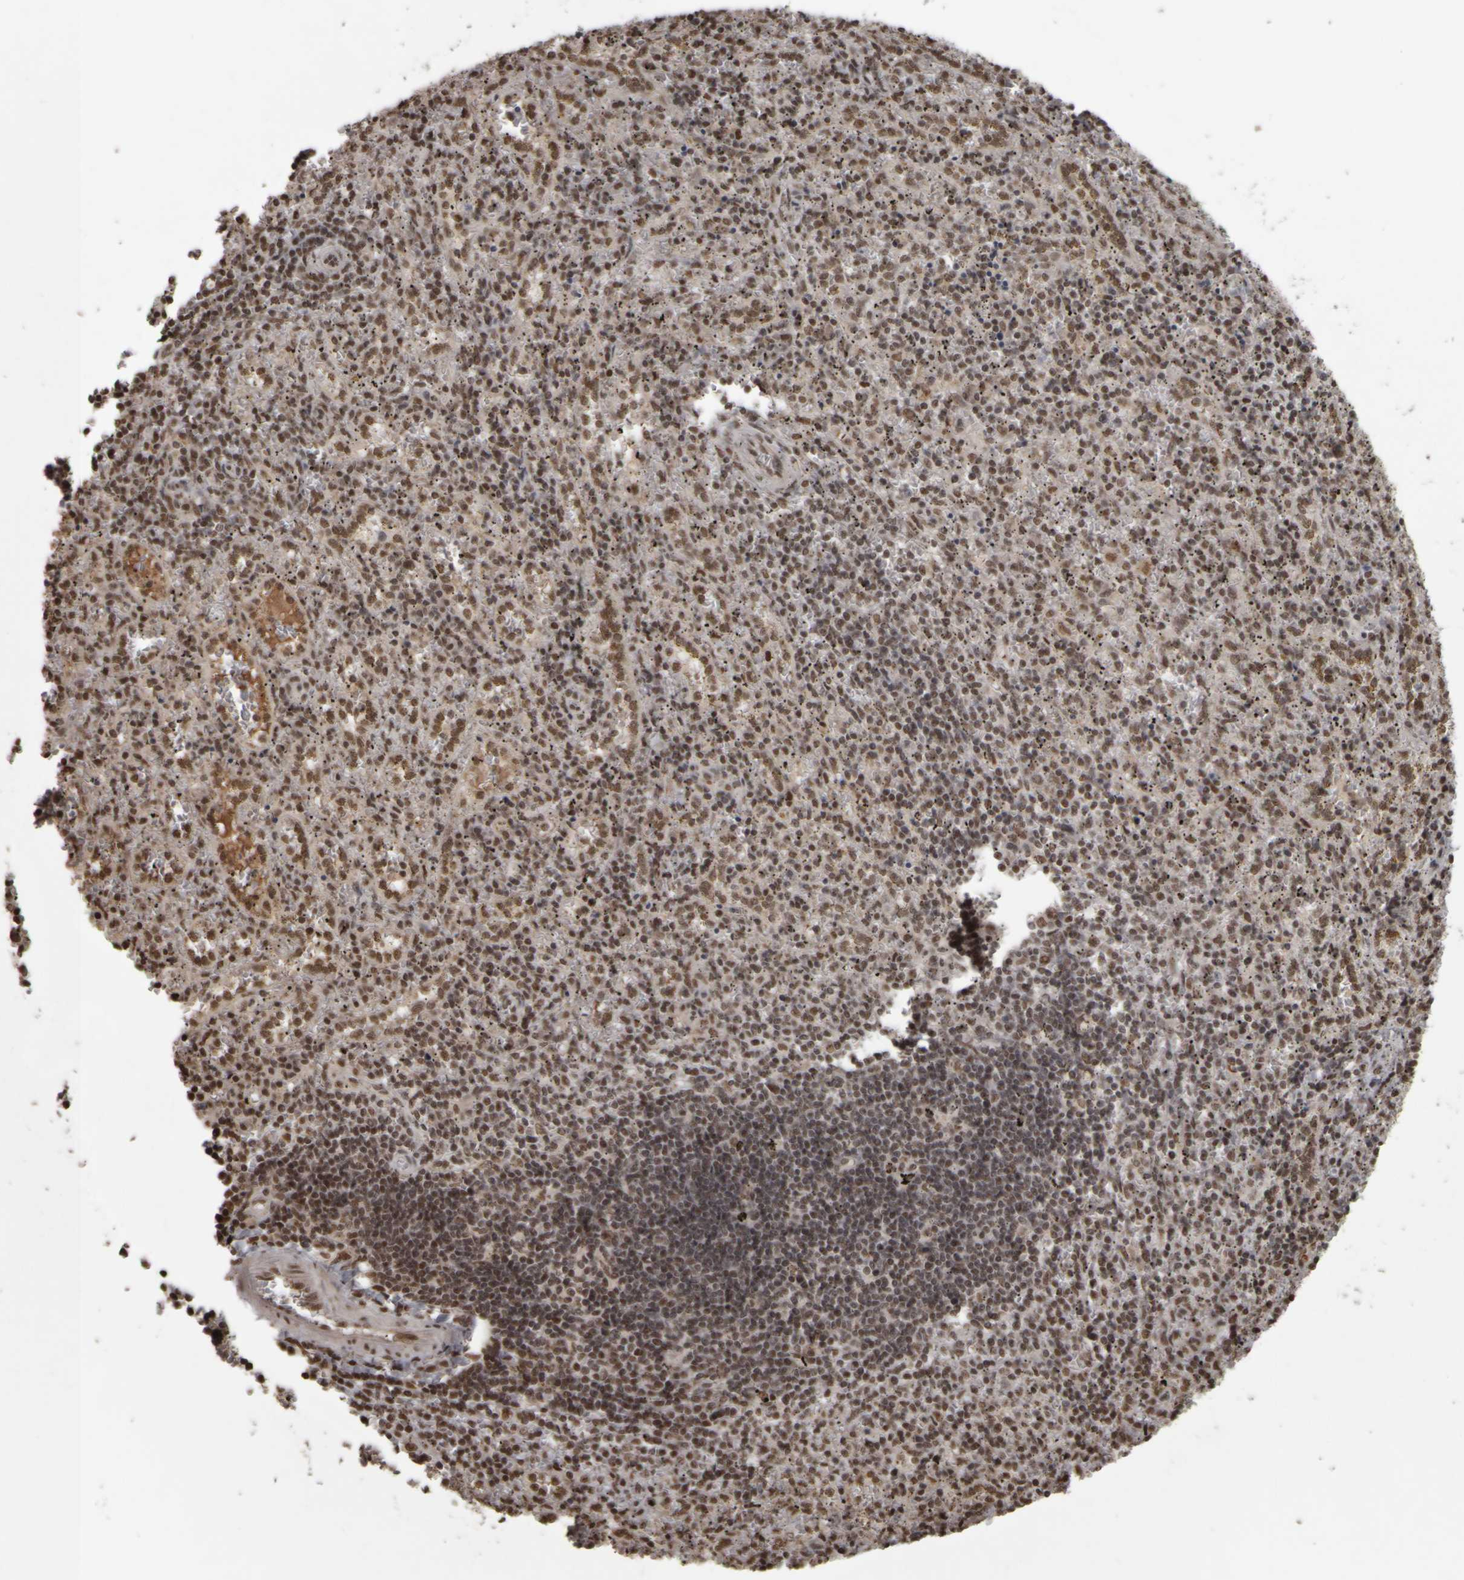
{"staining": {"intensity": "moderate", "quantity": ">75%", "location": "nuclear"}, "tissue": "spleen", "cell_type": "Cells in red pulp", "image_type": "normal", "snomed": [{"axis": "morphology", "description": "Normal tissue, NOS"}, {"axis": "topography", "description": "Spleen"}], "caption": "Immunohistochemical staining of benign human spleen exhibits >75% levels of moderate nuclear protein staining in about >75% of cells in red pulp. Immunohistochemistry stains the protein of interest in brown and the nuclei are stained blue.", "gene": "ZFHX4", "patient": {"sex": "male", "age": 11}}